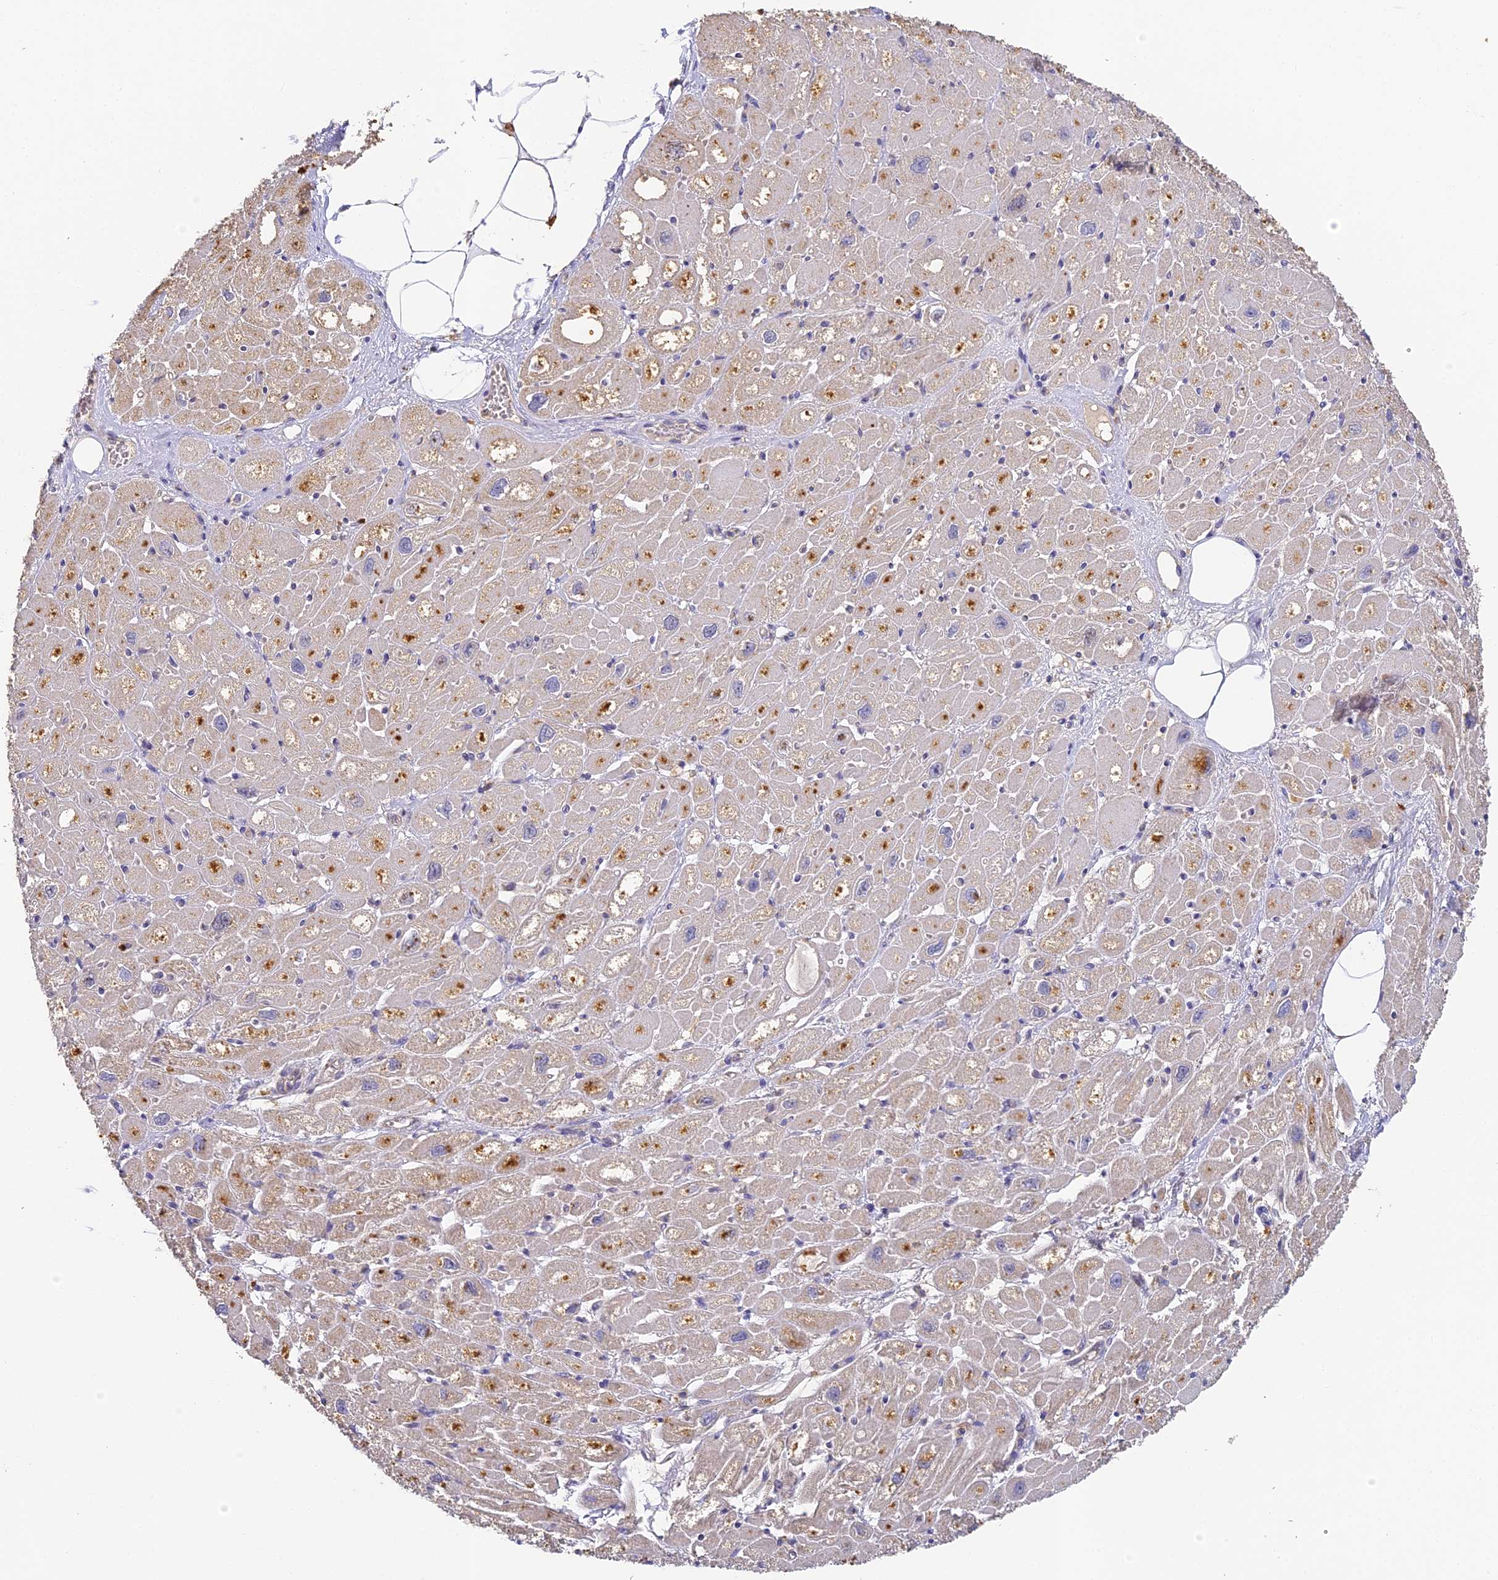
{"staining": {"intensity": "strong", "quantity": "25%-75%", "location": "cytoplasmic/membranous"}, "tissue": "heart muscle", "cell_type": "Cardiomyocytes", "image_type": "normal", "snomed": [{"axis": "morphology", "description": "Normal tissue, NOS"}, {"axis": "topography", "description": "Heart"}], "caption": "Immunohistochemistry (IHC) staining of benign heart muscle, which shows high levels of strong cytoplasmic/membranous expression in about 25%-75% of cardiomyocytes indicating strong cytoplasmic/membranous protein positivity. The staining was performed using DAB (3,3'-diaminobenzidine) (brown) for protein detection and nuclei were counterstained in hematoxylin (blue).", "gene": "YAE1", "patient": {"sex": "male", "age": 50}}